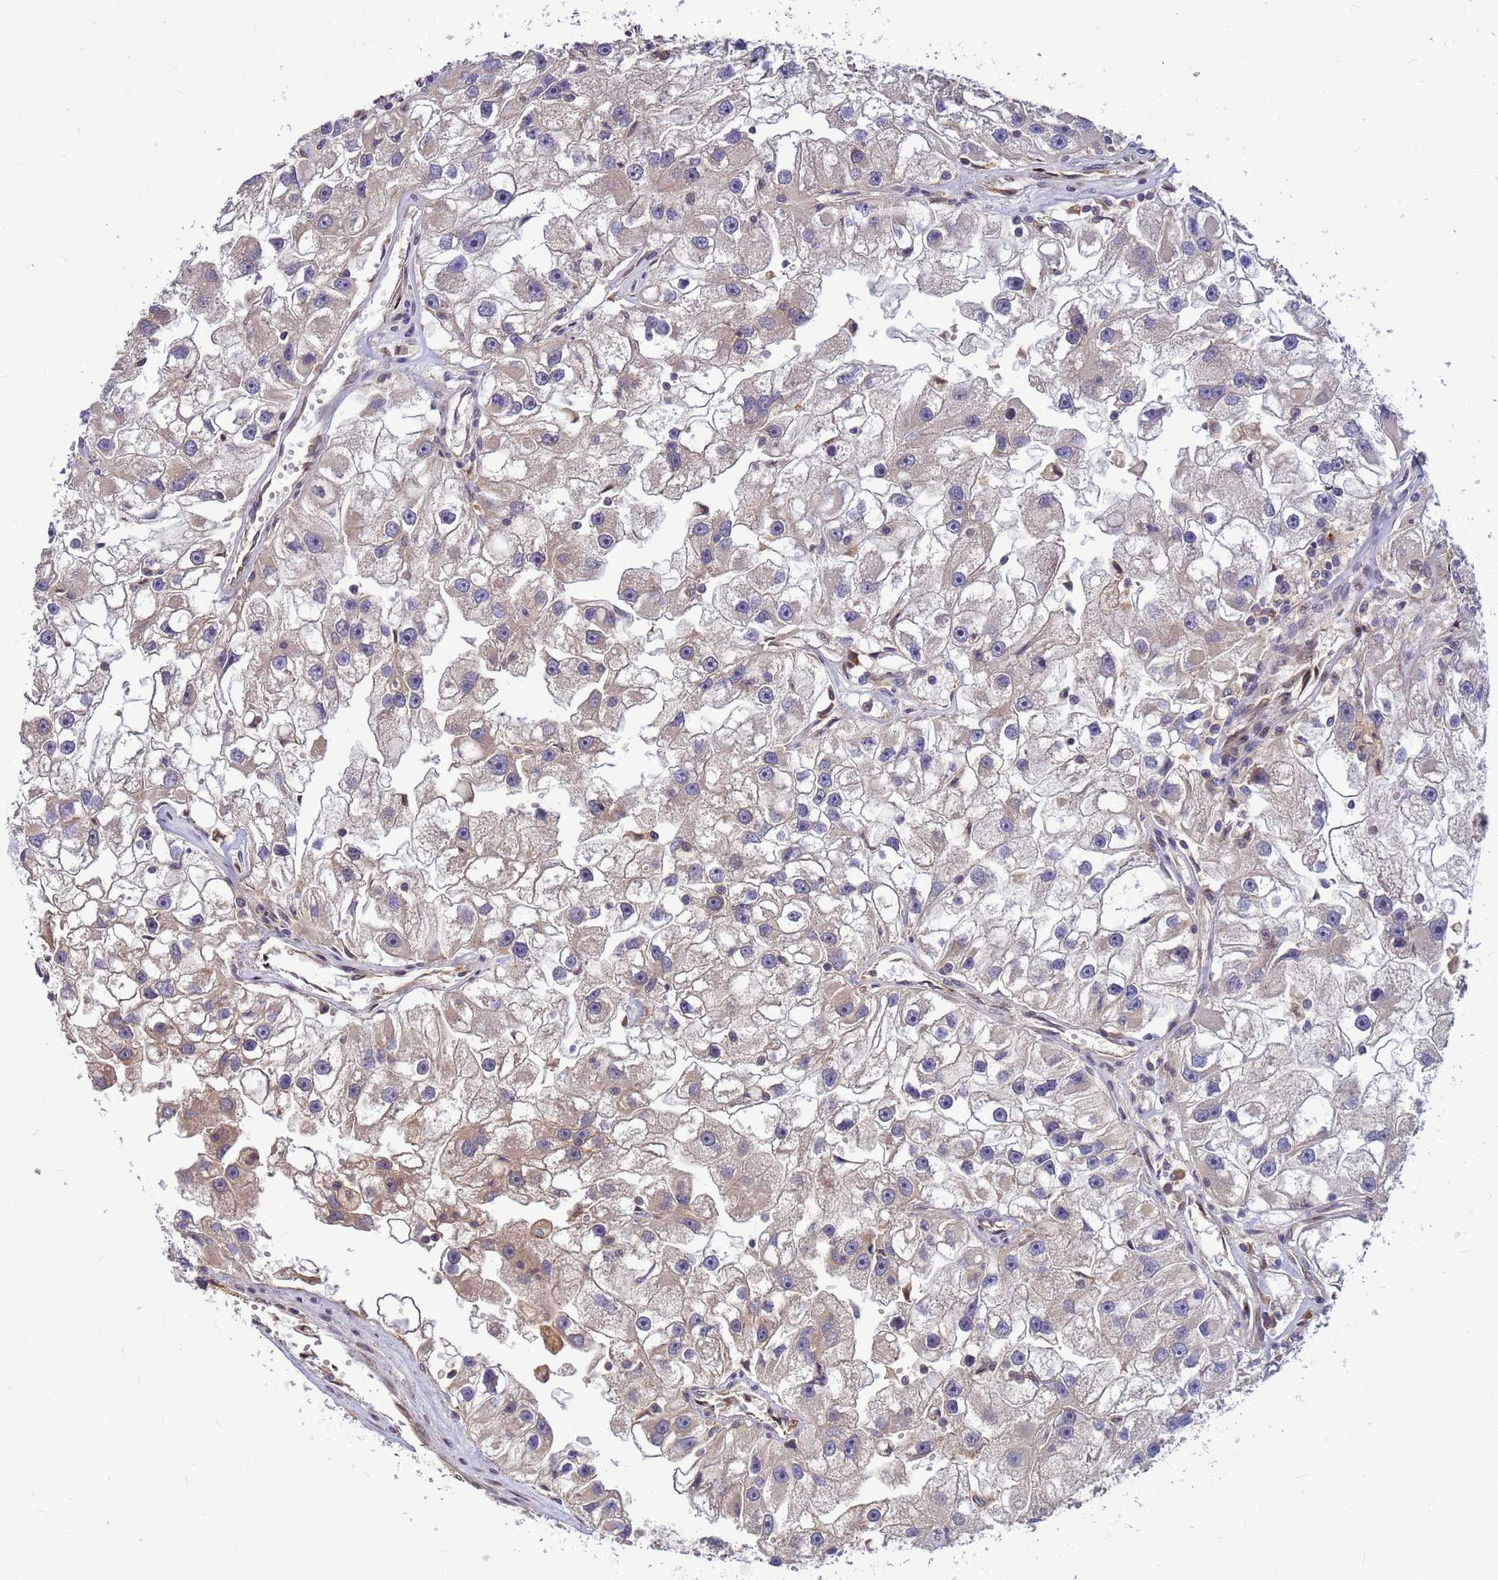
{"staining": {"intensity": "negative", "quantity": "none", "location": "none"}, "tissue": "renal cancer", "cell_type": "Tumor cells", "image_type": "cancer", "snomed": [{"axis": "morphology", "description": "Adenocarcinoma, NOS"}, {"axis": "topography", "description": "Kidney"}], "caption": "Tumor cells show no significant staining in adenocarcinoma (renal).", "gene": "DUS4L", "patient": {"sex": "male", "age": 63}}